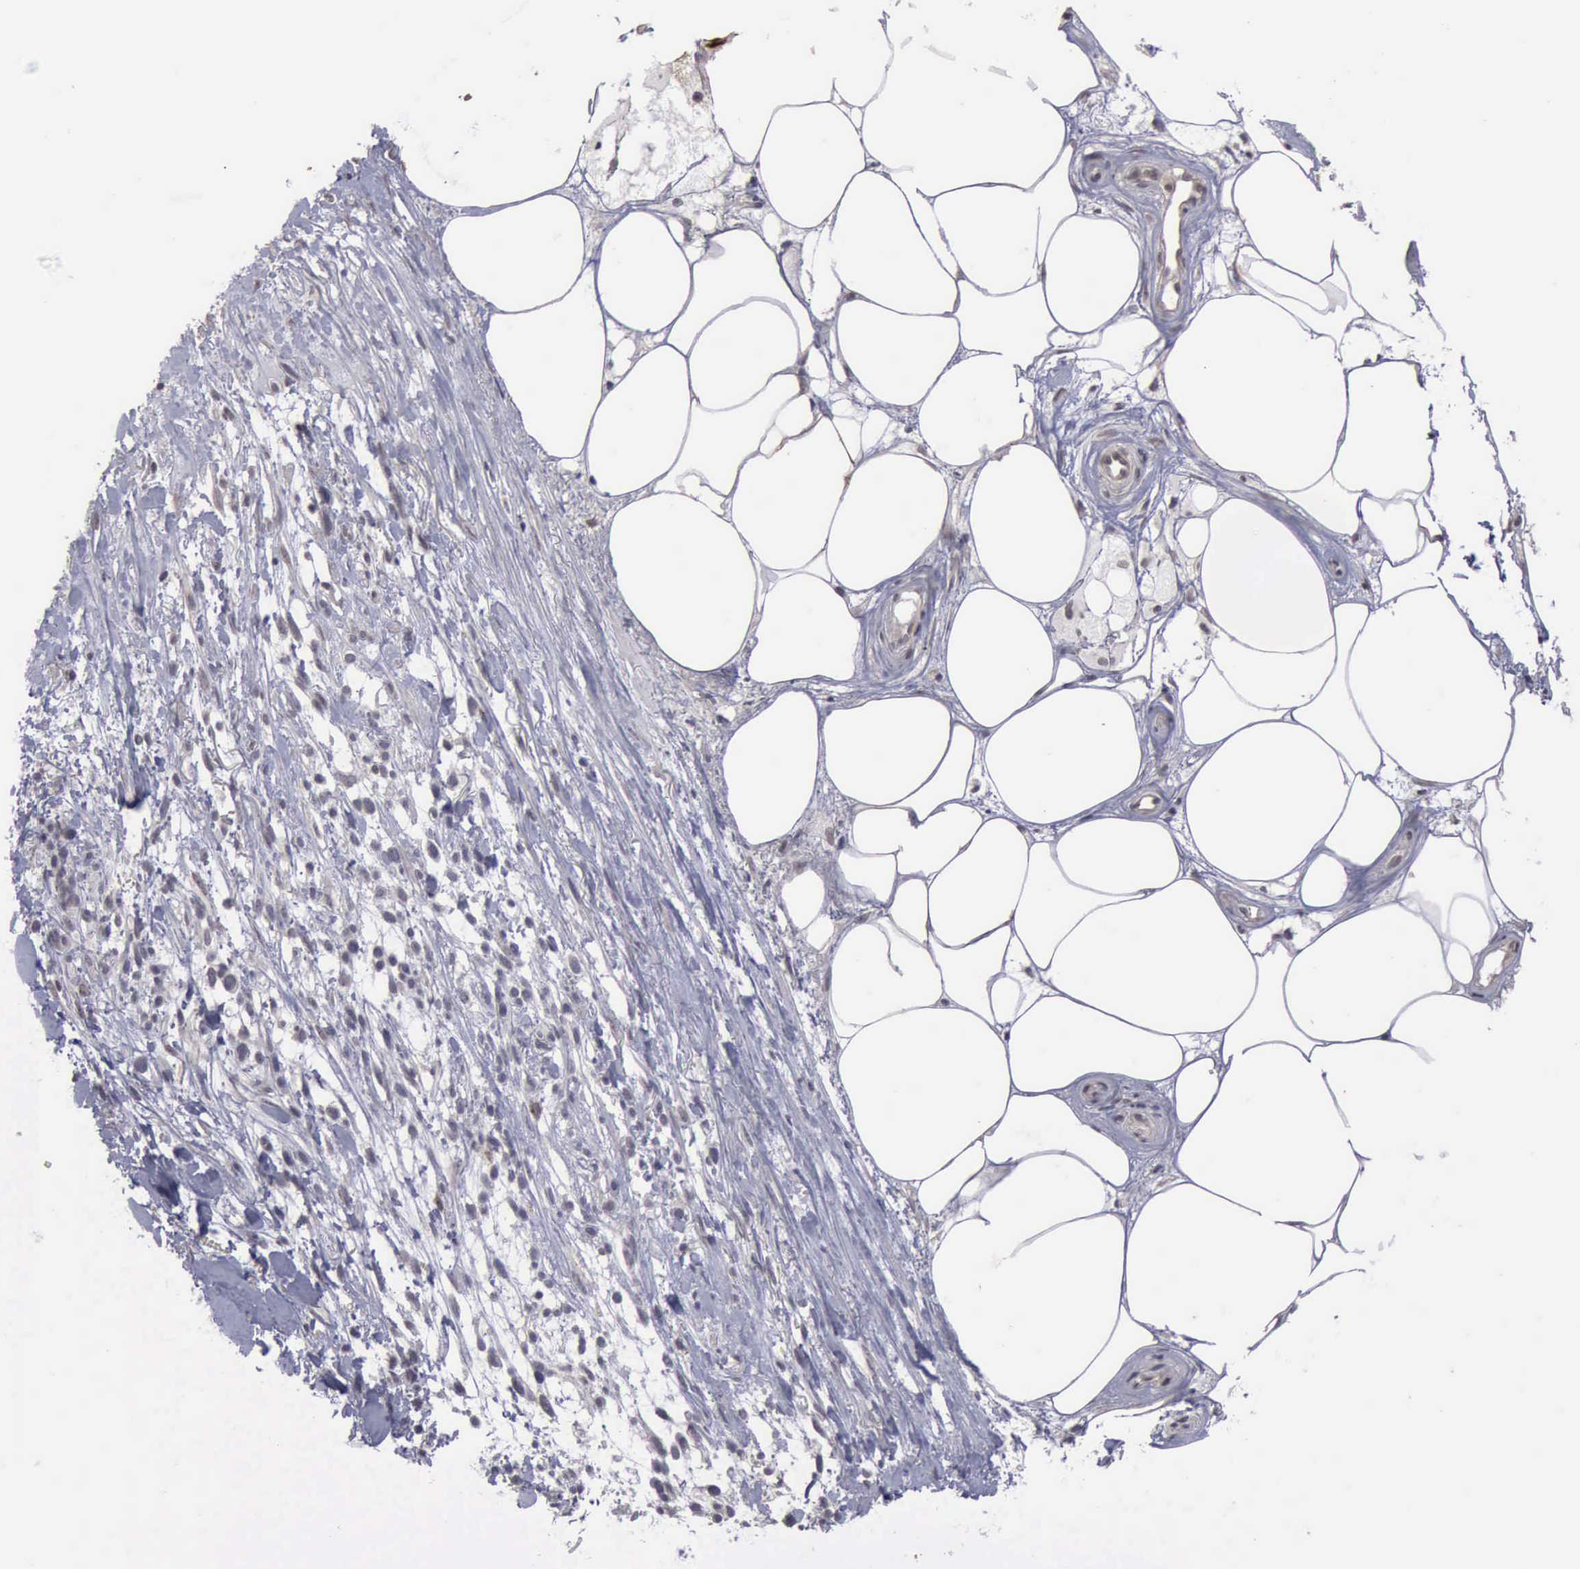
{"staining": {"intensity": "negative", "quantity": "none", "location": "none"}, "tissue": "melanoma", "cell_type": "Tumor cells", "image_type": "cancer", "snomed": [{"axis": "morphology", "description": "Malignant melanoma, NOS"}, {"axis": "topography", "description": "Skin"}], "caption": "Melanoma stained for a protein using IHC displays no positivity tumor cells.", "gene": "MMP9", "patient": {"sex": "female", "age": 85}}